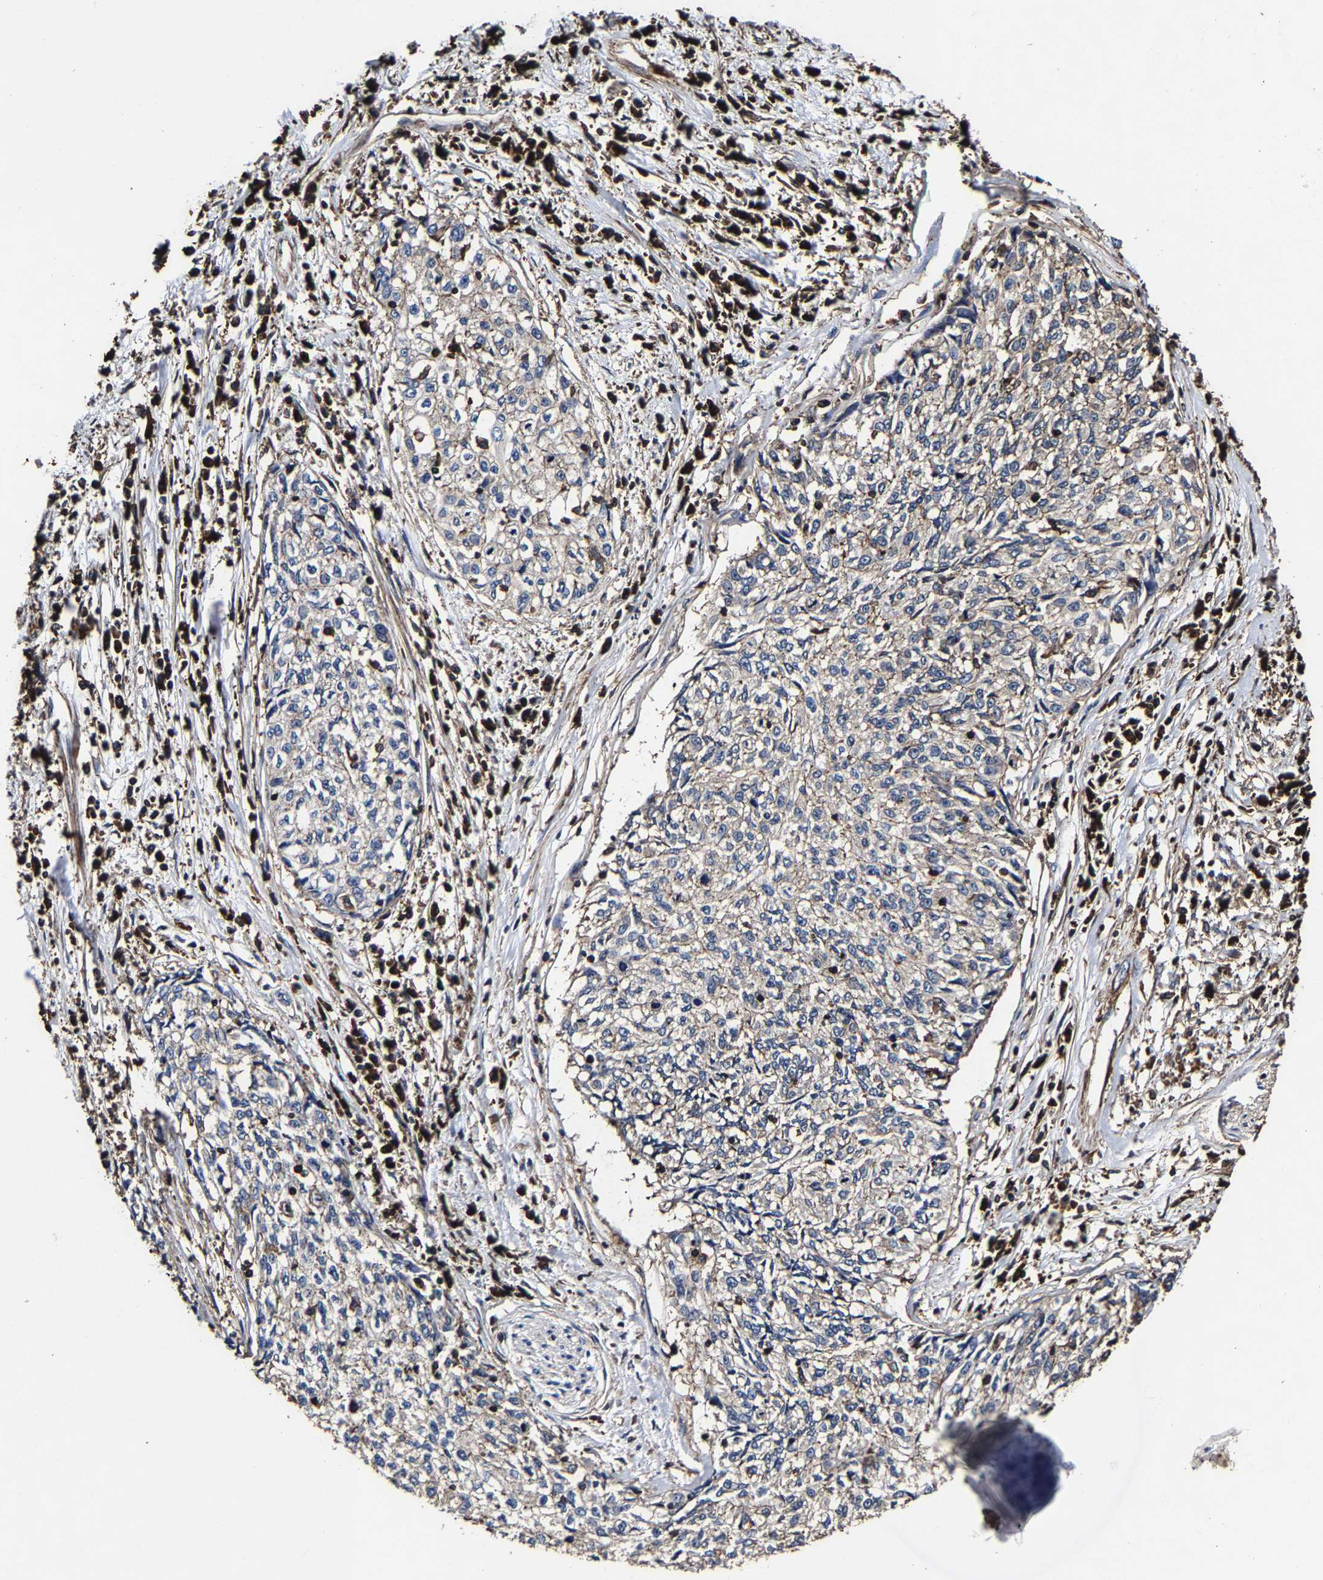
{"staining": {"intensity": "weak", "quantity": "25%-75%", "location": "cytoplasmic/membranous"}, "tissue": "cervical cancer", "cell_type": "Tumor cells", "image_type": "cancer", "snomed": [{"axis": "morphology", "description": "Squamous cell carcinoma, NOS"}, {"axis": "topography", "description": "Cervix"}], "caption": "Tumor cells show low levels of weak cytoplasmic/membranous expression in approximately 25%-75% of cells in cervical squamous cell carcinoma.", "gene": "SSH3", "patient": {"sex": "female", "age": 57}}